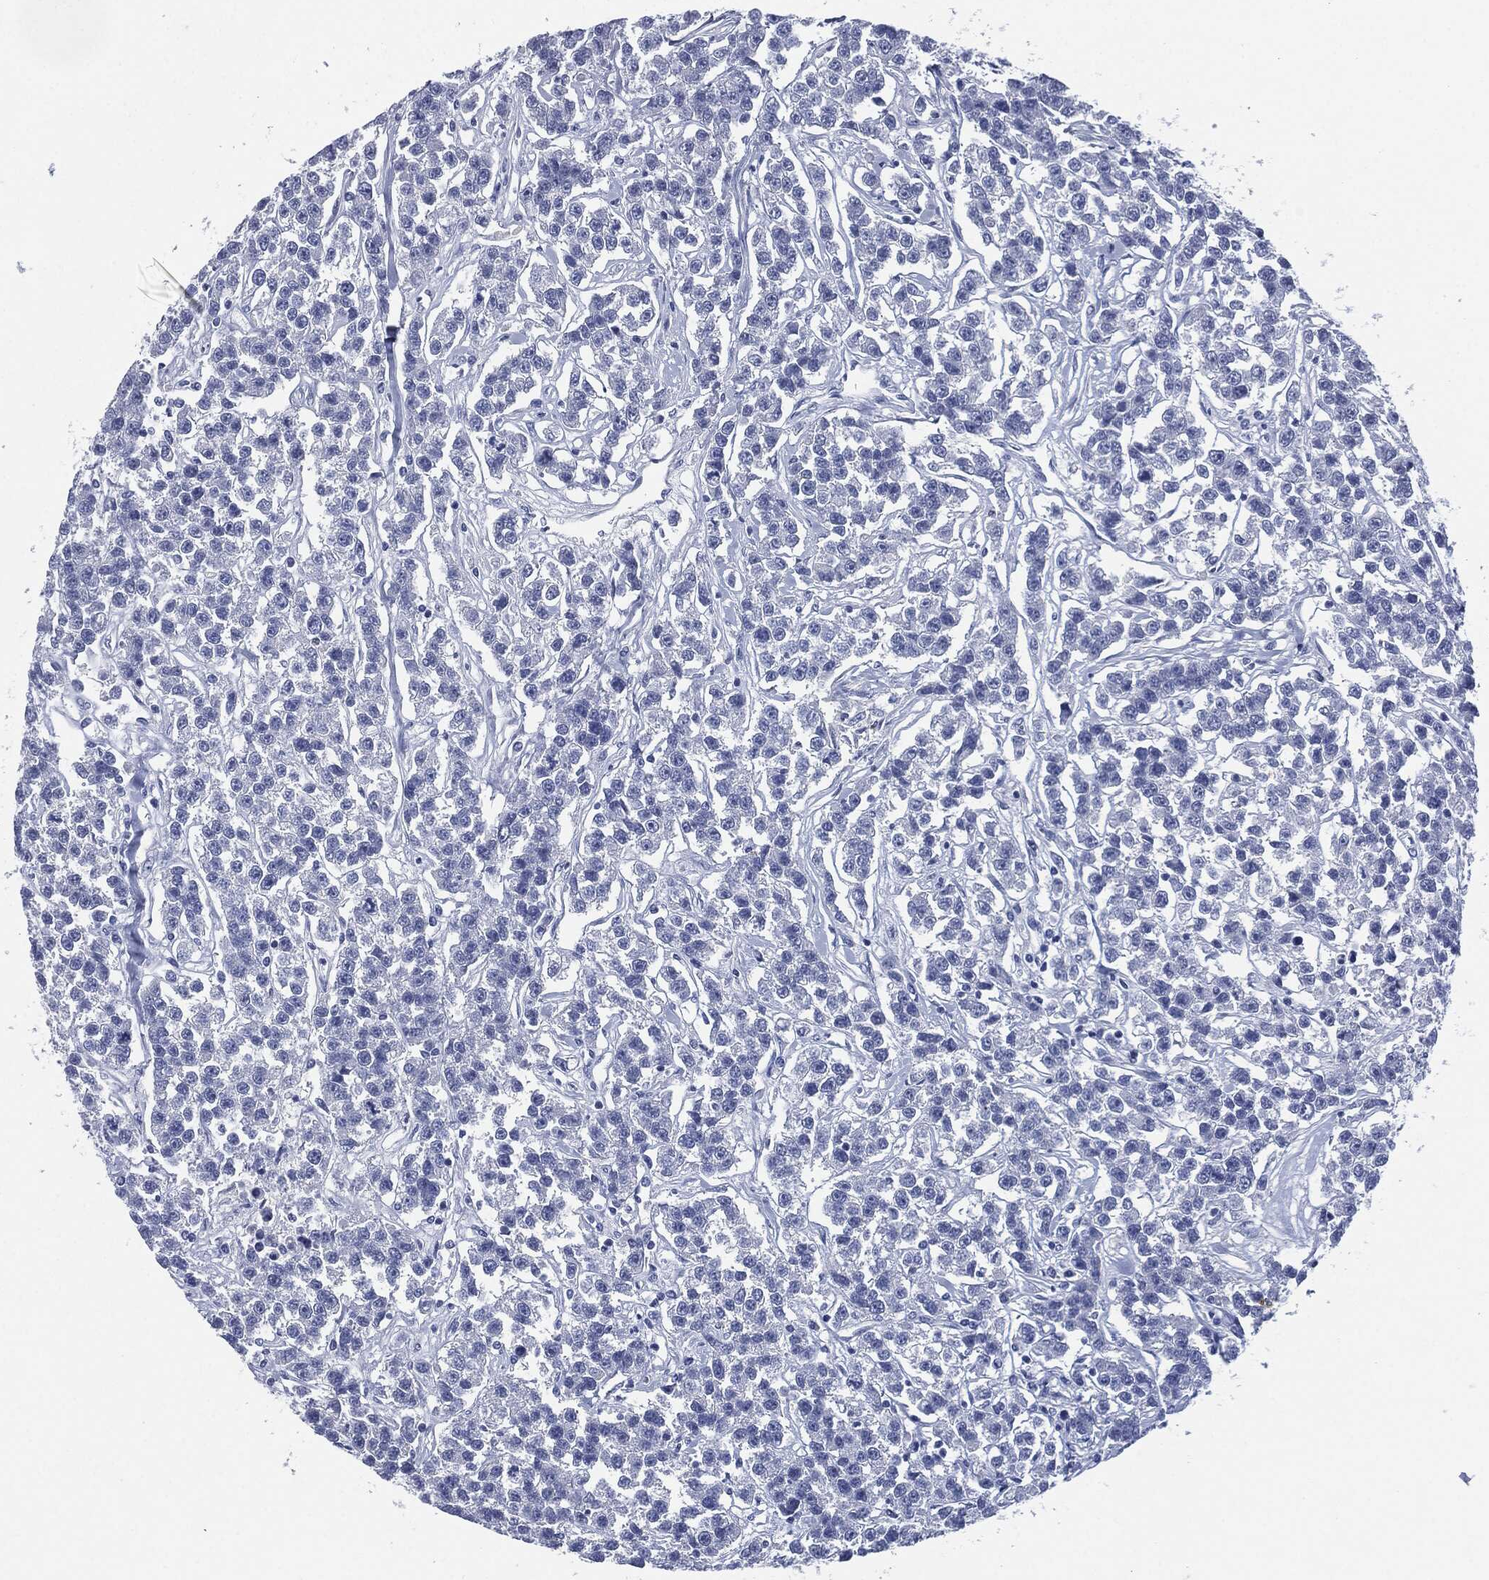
{"staining": {"intensity": "negative", "quantity": "none", "location": "none"}, "tissue": "testis cancer", "cell_type": "Tumor cells", "image_type": "cancer", "snomed": [{"axis": "morphology", "description": "Seminoma, NOS"}, {"axis": "topography", "description": "Testis"}], "caption": "Immunohistochemistry of seminoma (testis) shows no staining in tumor cells.", "gene": "CEACAM8", "patient": {"sex": "male", "age": 59}}